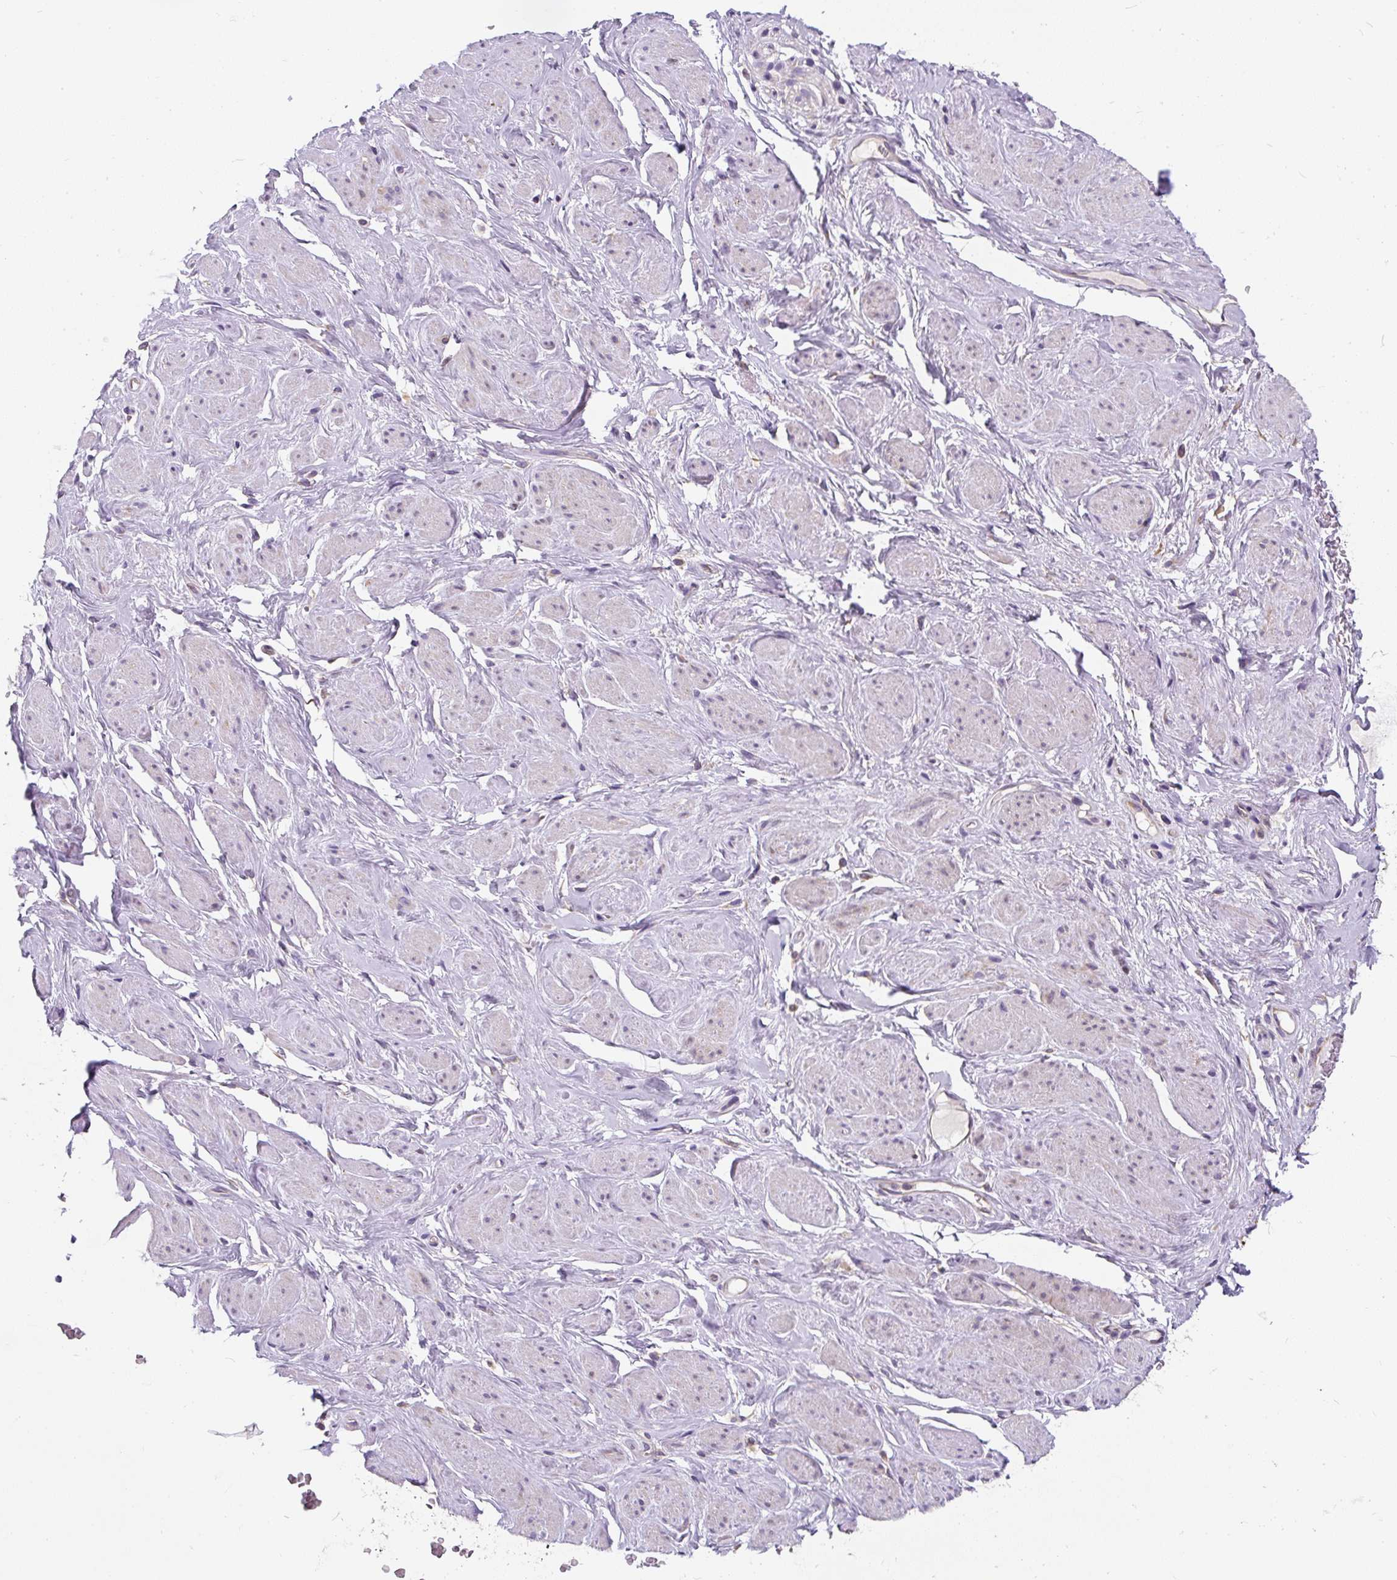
{"staining": {"intensity": "weak", "quantity": "25%-75%", "location": "cytoplasmic/membranous"}, "tissue": "adipose tissue", "cell_type": "Adipocytes", "image_type": "normal", "snomed": [{"axis": "morphology", "description": "Normal tissue, NOS"}, {"axis": "topography", "description": "Vagina"}, {"axis": "topography", "description": "Peripheral nerve tissue"}], "caption": "The image reveals staining of normal adipose tissue, revealing weak cytoplasmic/membranous protein expression (brown color) within adipocytes. (Brightfield microscopy of DAB IHC at high magnification).", "gene": "CYP20A1", "patient": {"sex": "female", "age": 71}}